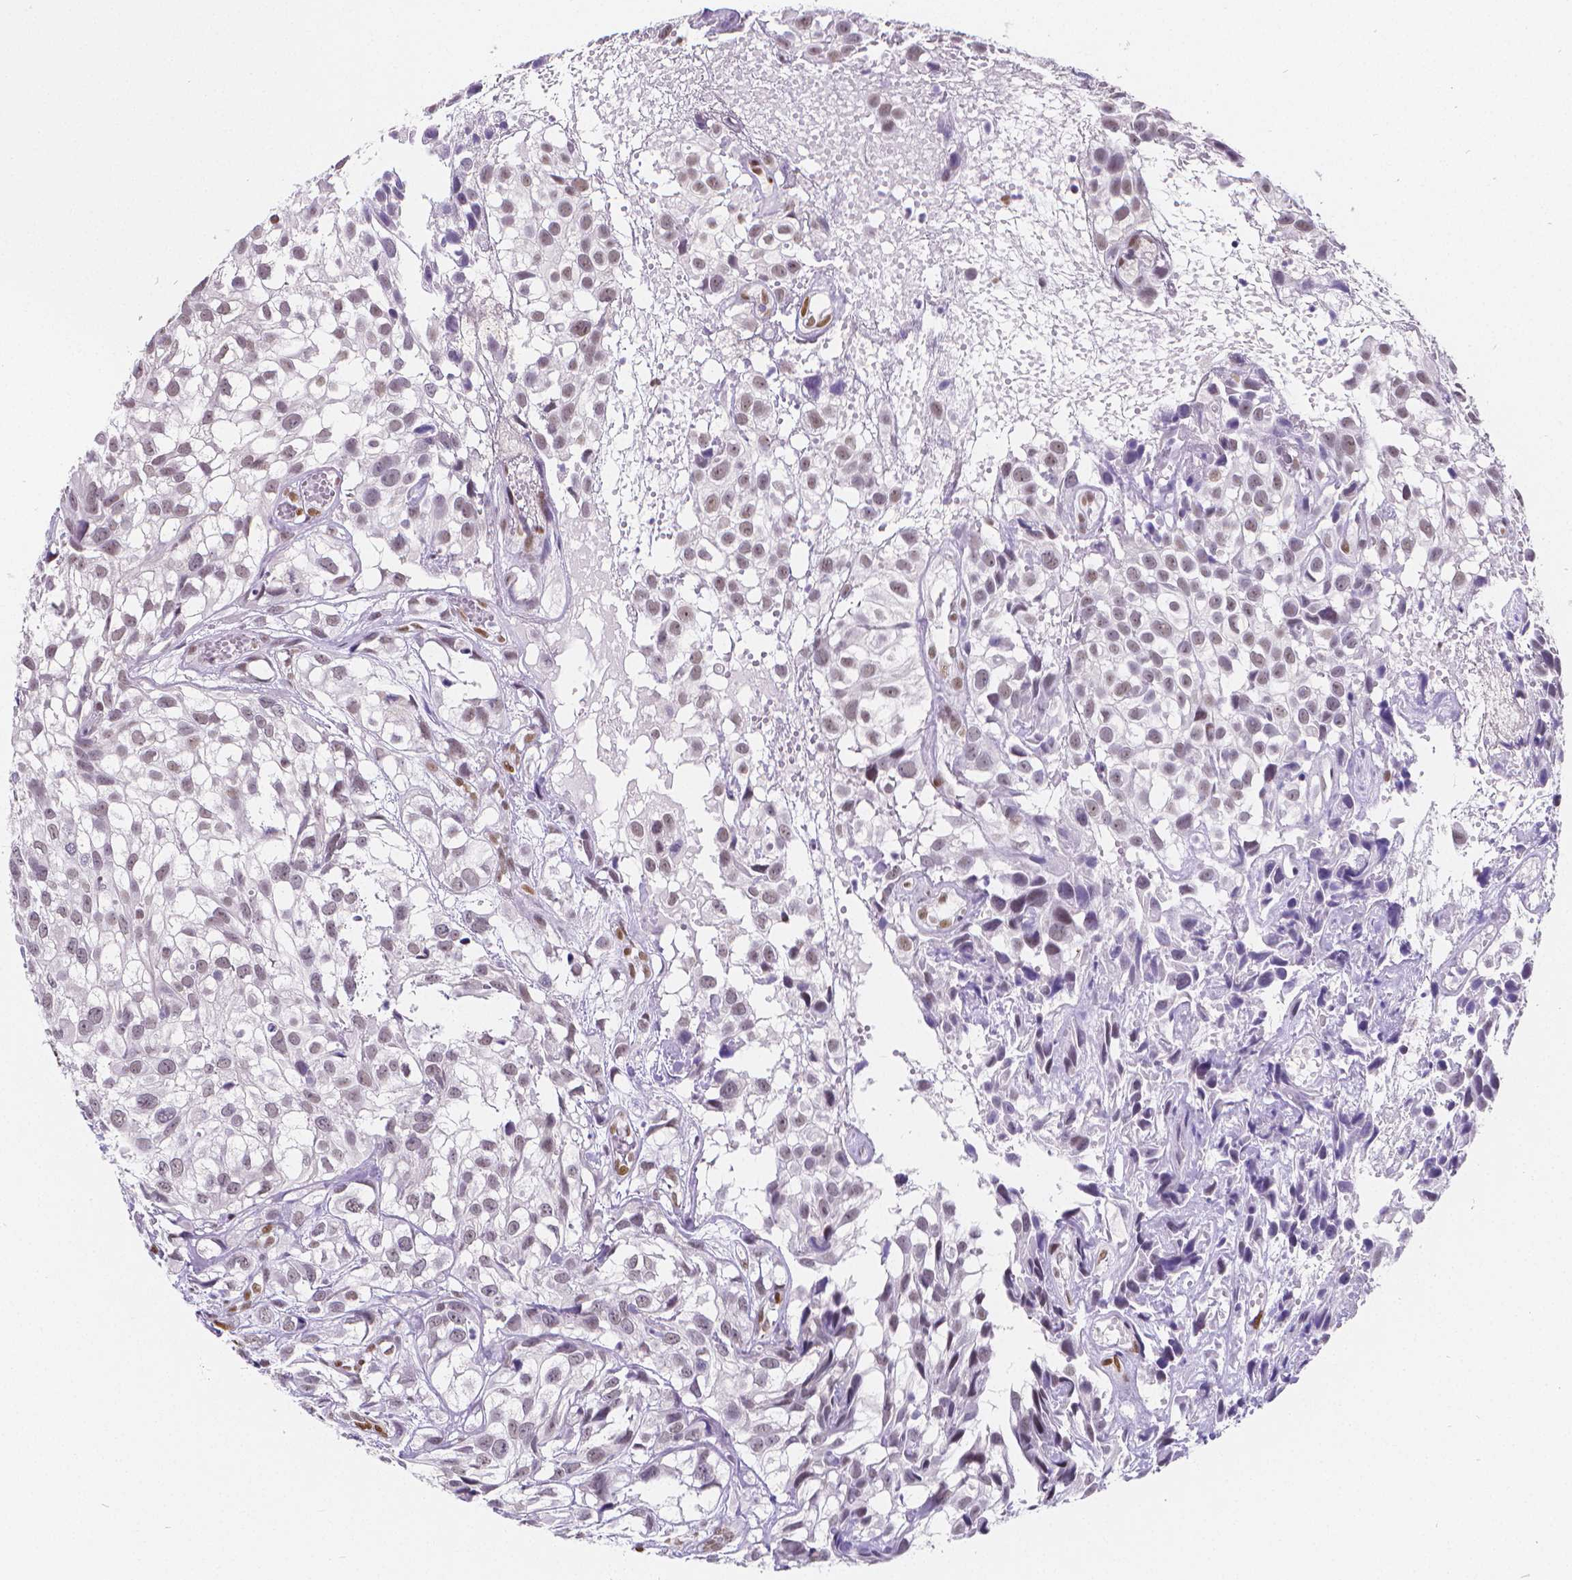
{"staining": {"intensity": "weak", "quantity": "25%-75%", "location": "nuclear"}, "tissue": "urothelial cancer", "cell_type": "Tumor cells", "image_type": "cancer", "snomed": [{"axis": "morphology", "description": "Urothelial carcinoma, High grade"}, {"axis": "topography", "description": "Urinary bladder"}], "caption": "Immunohistochemical staining of human urothelial cancer exhibits low levels of weak nuclear staining in about 25%-75% of tumor cells. The staining was performed using DAB (3,3'-diaminobenzidine) to visualize the protein expression in brown, while the nuclei were stained in blue with hematoxylin (Magnification: 20x).", "gene": "MEF2C", "patient": {"sex": "male", "age": 56}}